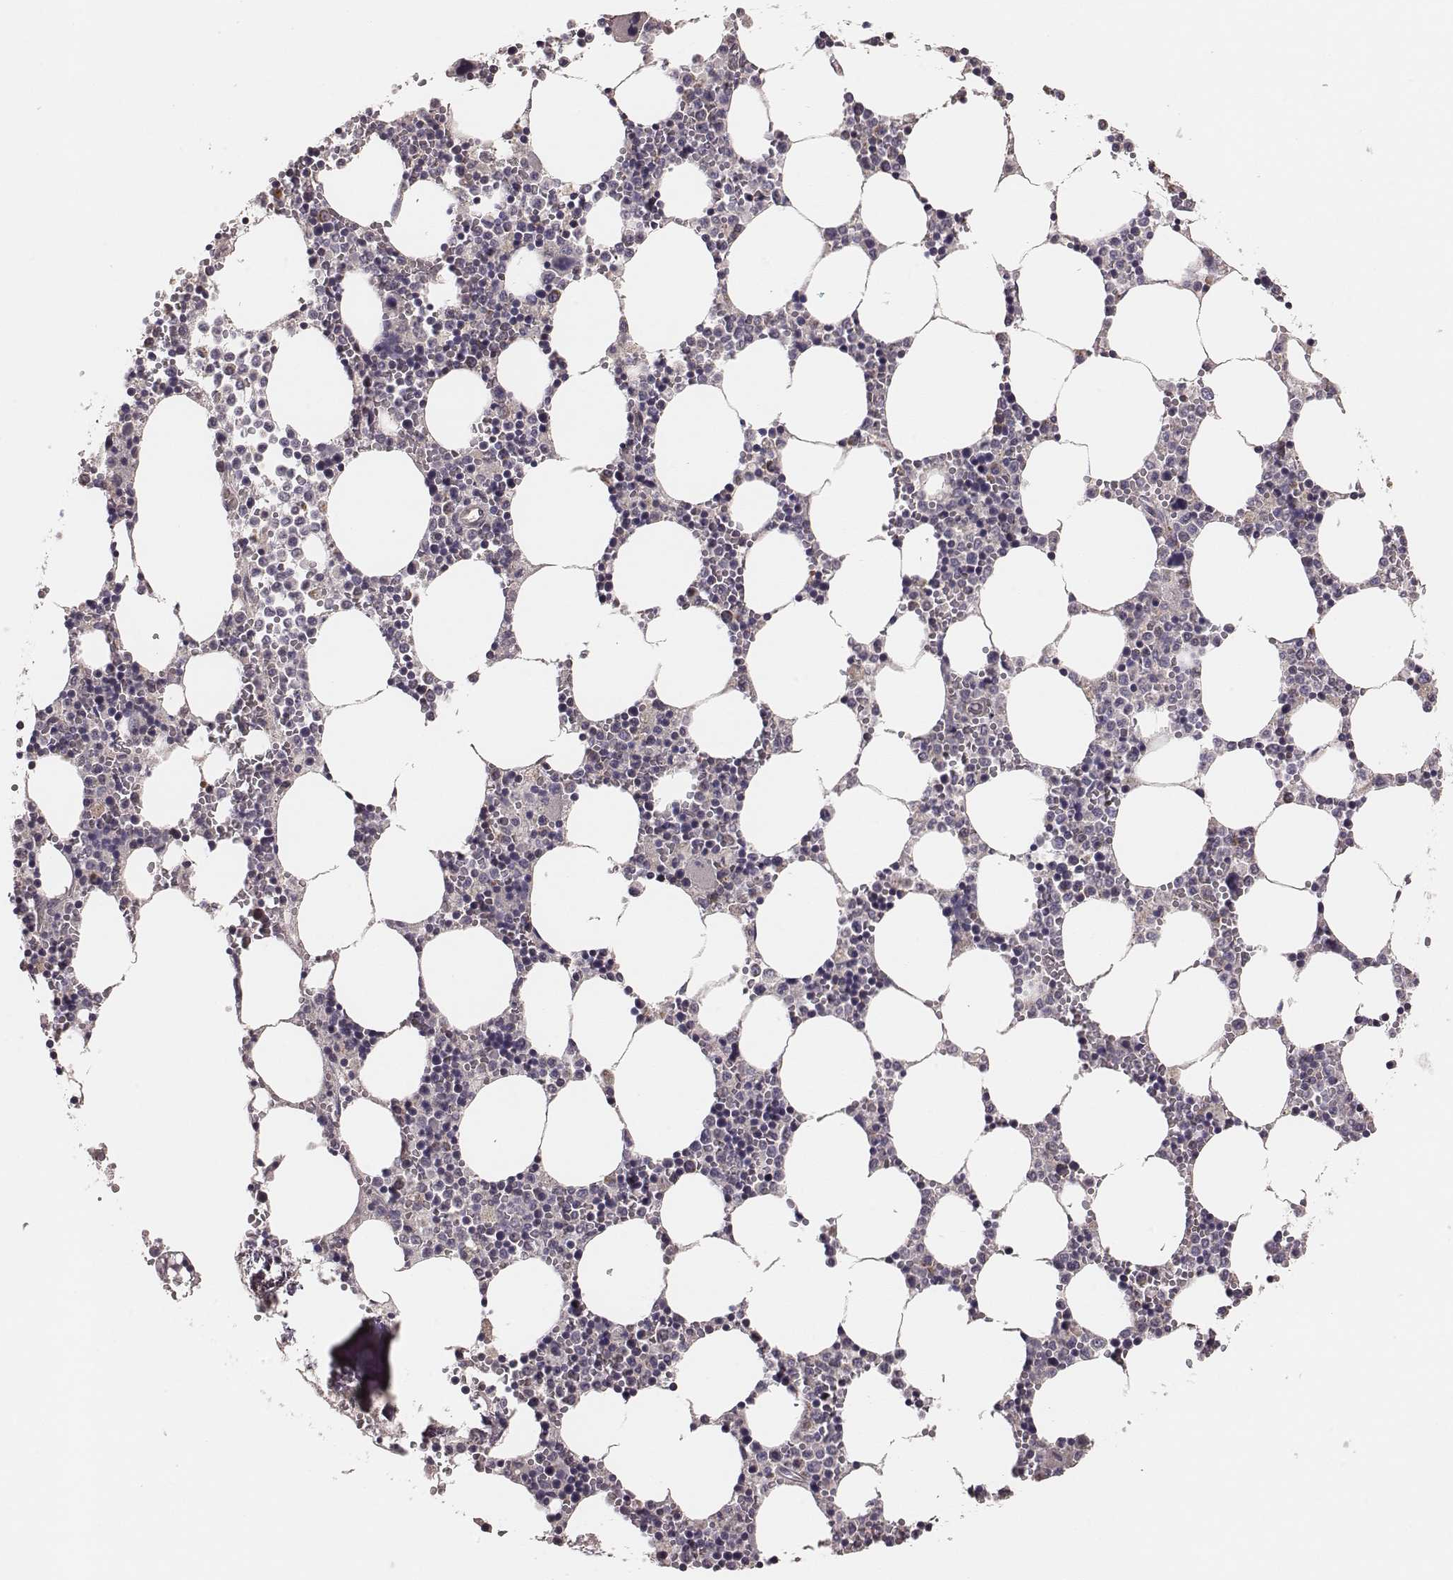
{"staining": {"intensity": "negative", "quantity": "none", "location": "none"}, "tissue": "bone marrow", "cell_type": "Hematopoietic cells", "image_type": "normal", "snomed": [{"axis": "morphology", "description": "Normal tissue, NOS"}, {"axis": "topography", "description": "Bone marrow"}], "caption": "Immunohistochemistry (IHC) of unremarkable bone marrow reveals no staining in hematopoietic cells.", "gene": "HAVCR1", "patient": {"sex": "female", "age": 64}}